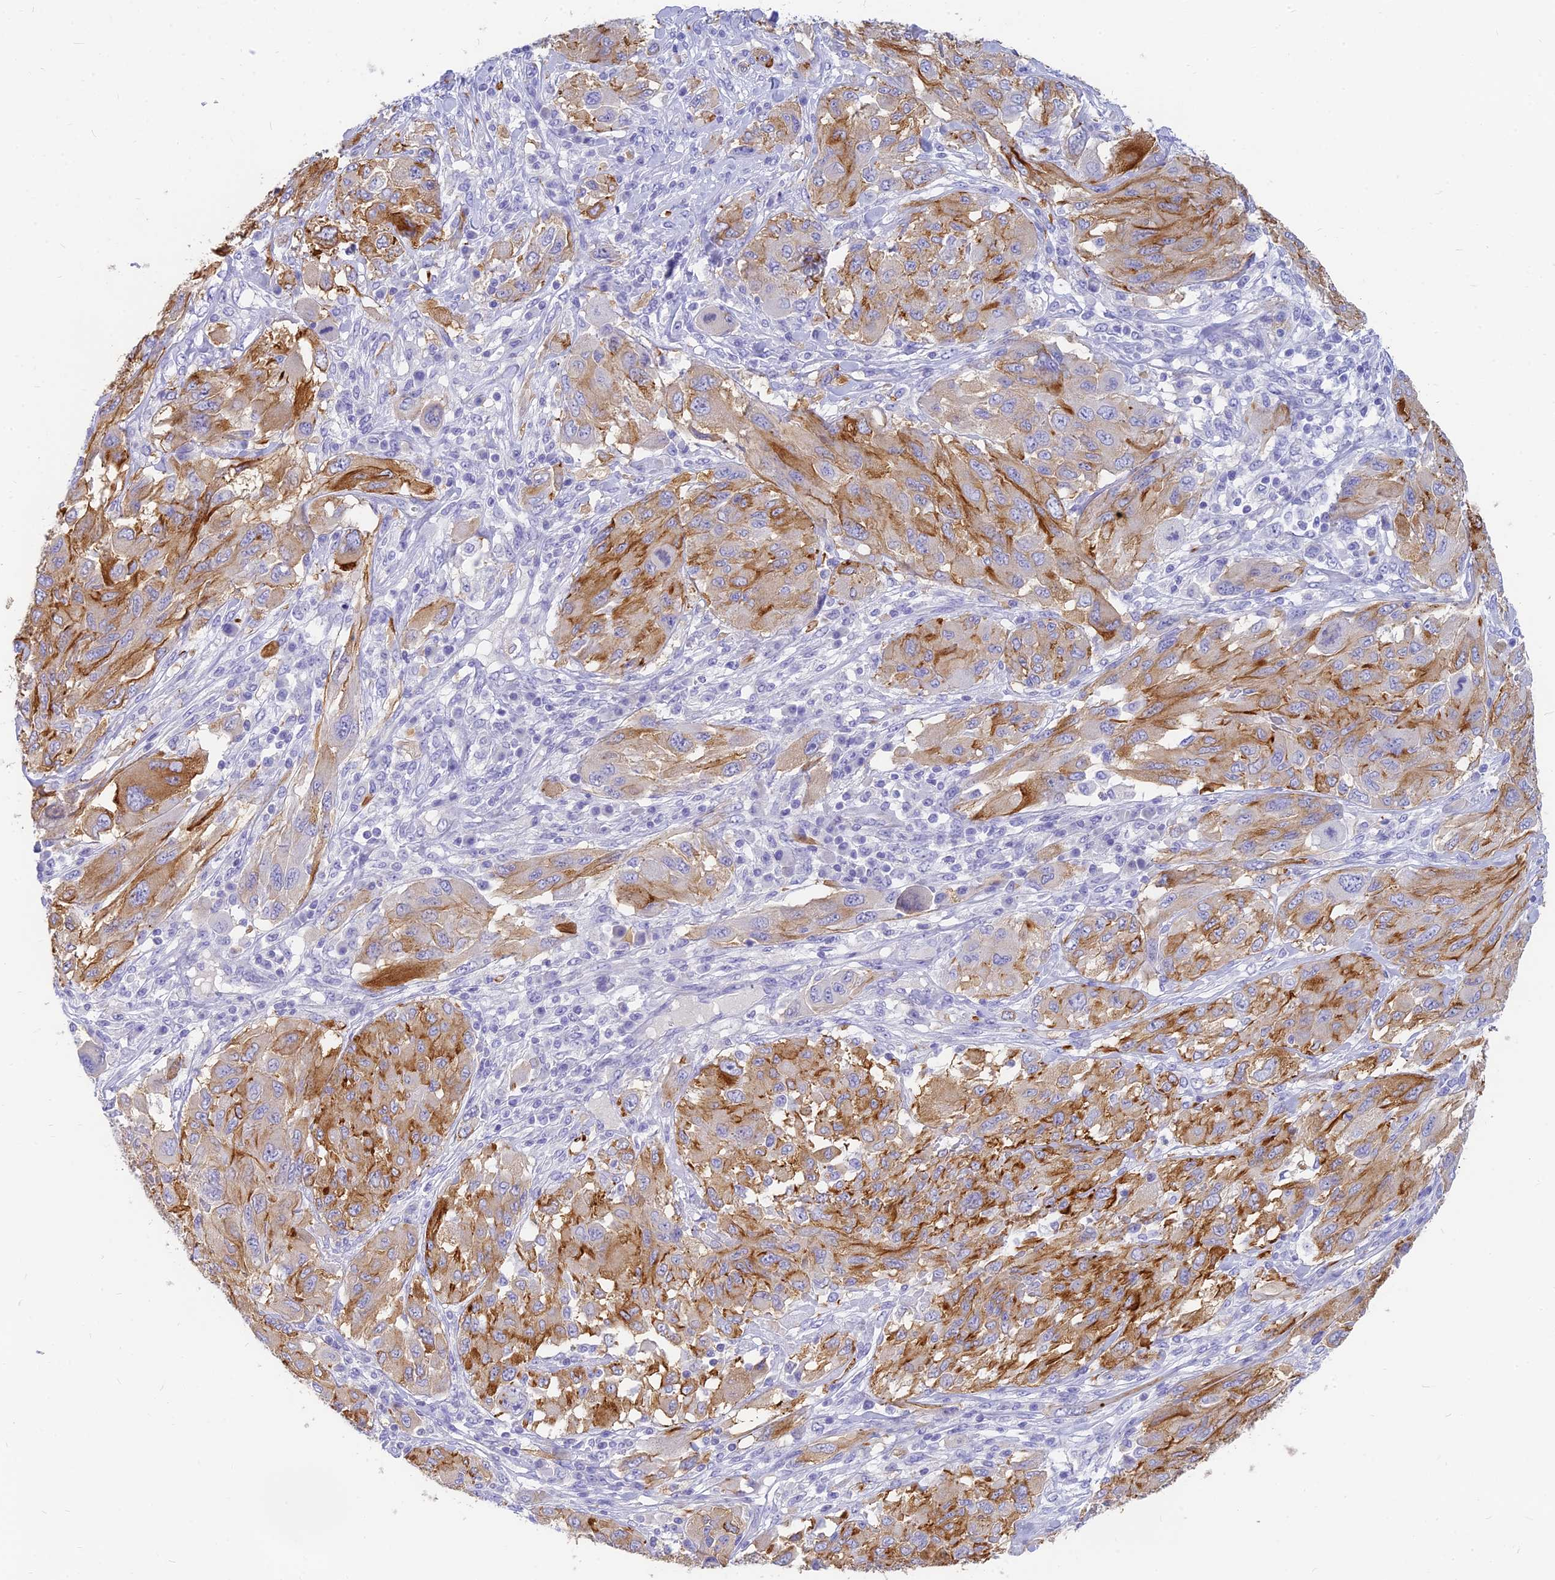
{"staining": {"intensity": "moderate", "quantity": "25%-75%", "location": "cytoplasmic/membranous"}, "tissue": "melanoma", "cell_type": "Tumor cells", "image_type": "cancer", "snomed": [{"axis": "morphology", "description": "Malignant melanoma, NOS"}, {"axis": "topography", "description": "Skin"}], "caption": "Tumor cells show medium levels of moderate cytoplasmic/membranous expression in approximately 25%-75% of cells in human malignant melanoma.", "gene": "SLC36A2", "patient": {"sex": "female", "age": 91}}